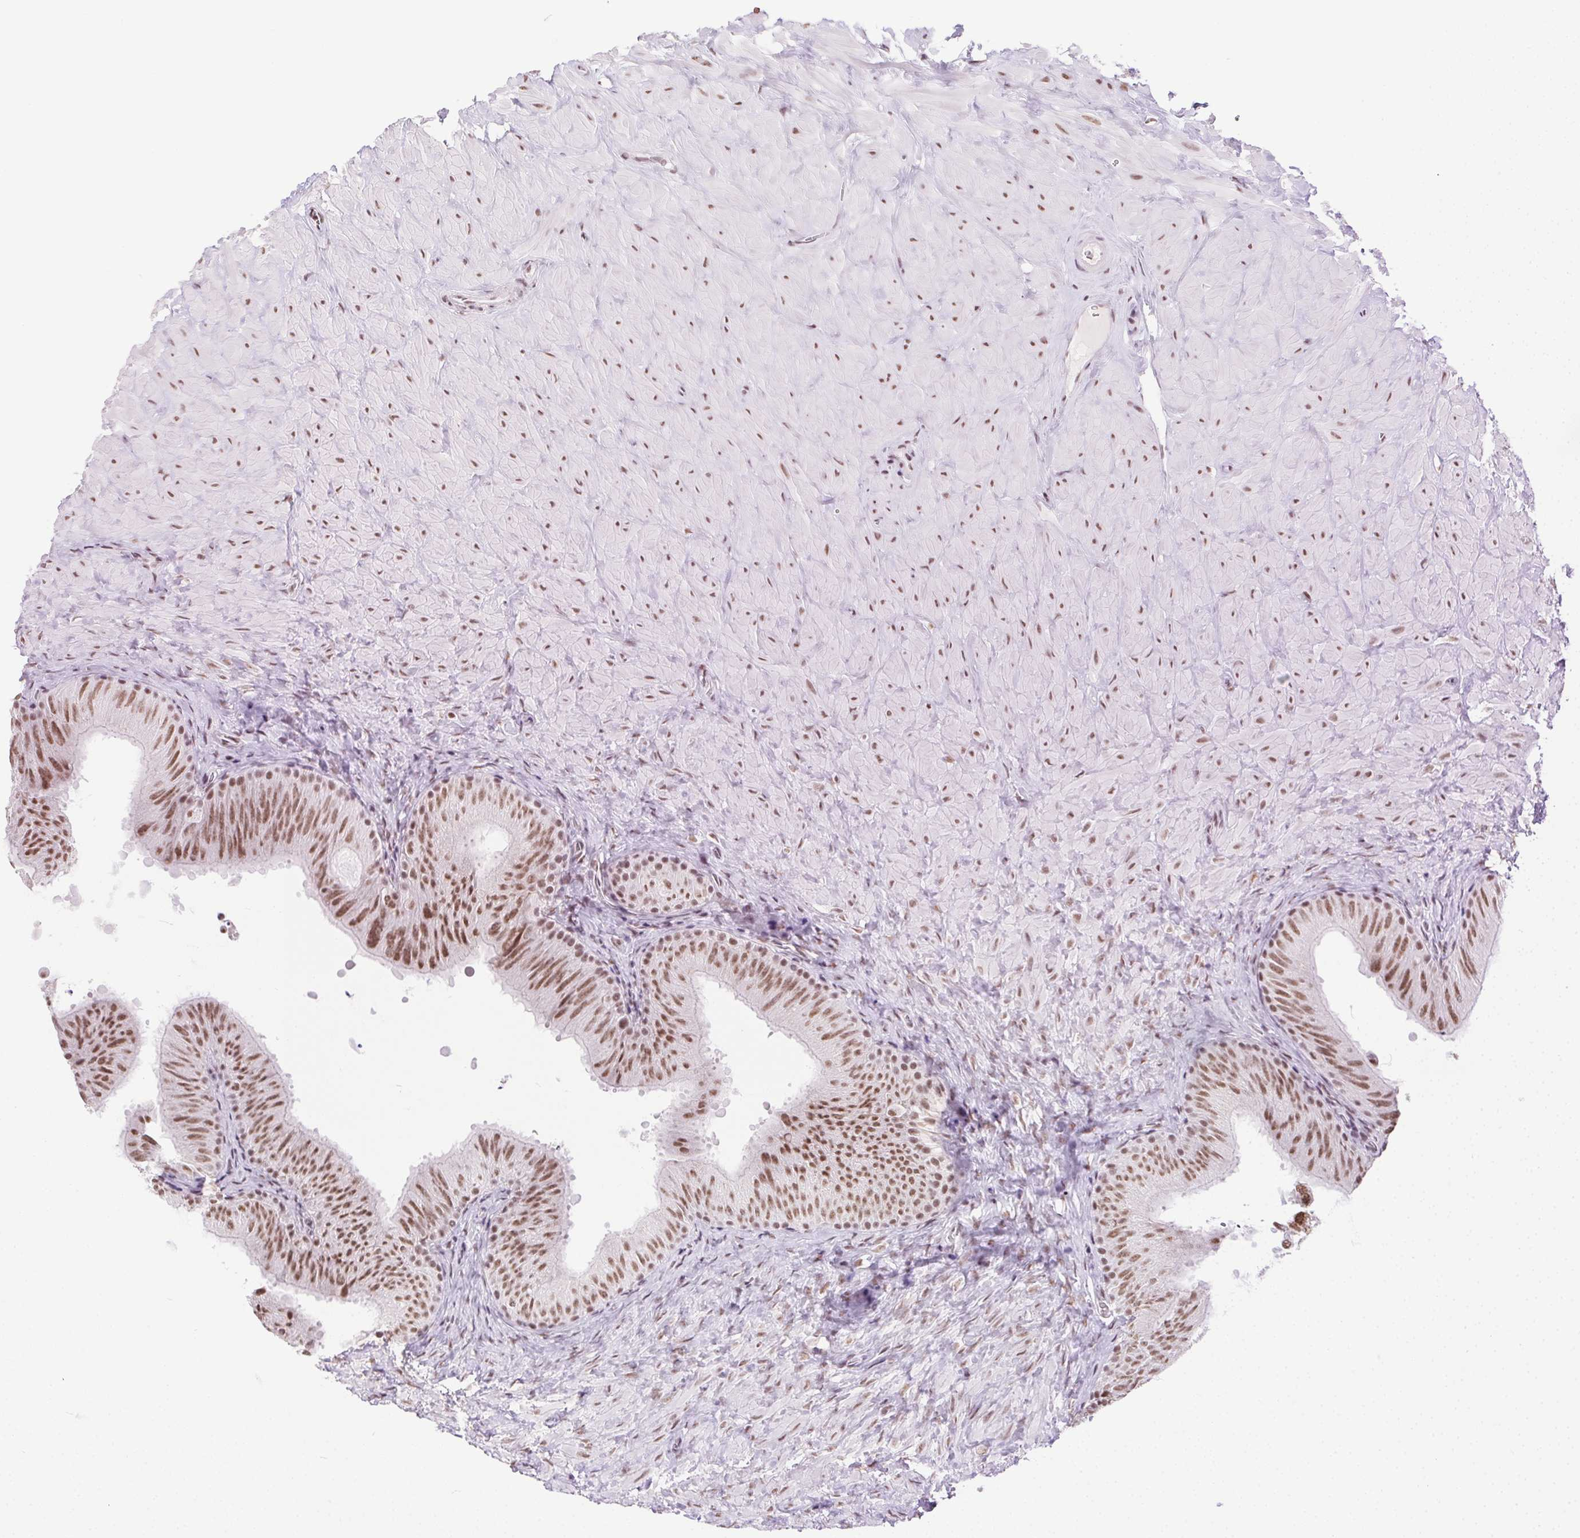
{"staining": {"intensity": "moderate", "quantity": ">75%", "location": "nuclear"}, "tissue": "epididymis", "cell_type": "Glandular cells", "image_type": "normal", "snomed": [{"axis": "morphology", "description": "Normal tissue, NOS"}, {"axis": "topography", "description": "Epididymis, spermatic cord, NOS"}, {"axis": "topography", "description": "Epididymis"}], "caption": "DAB immunohistochemical staining of benign human epididymis shows moderate nuclear protein expression in about >75% of glandular cells.", "gene": "TRA2B", "patient": {"sex": "male", "age": 31}}